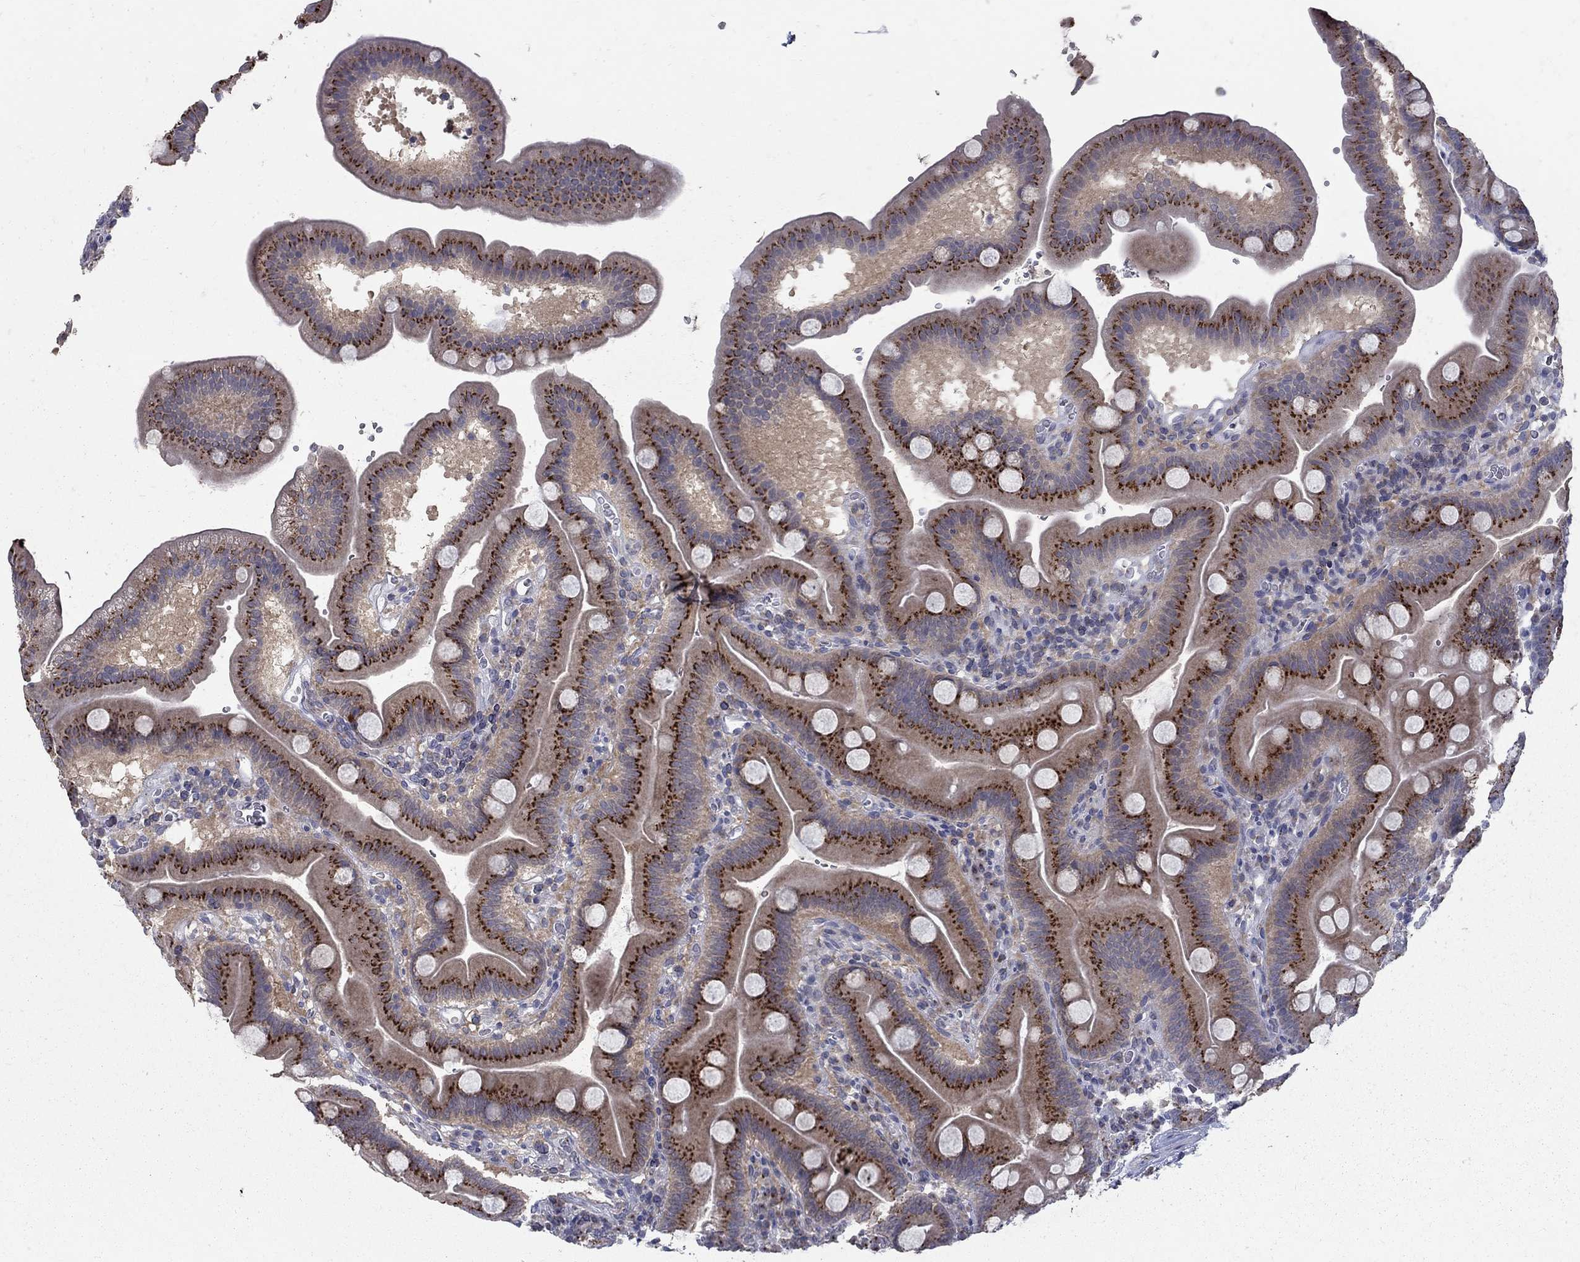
{"staining": {"intensity": "strong", "quantity": "25%-75%", "location": "cytoplasmic/membranous"}, "tissue": "duodenum", "cell_type": "Glandular cells", "image_type": "normal", "snomed": [{"axis": "morphology", "description": "Normal tissue, NOS"}, {"axis": "topography", "description": "Duodenum"}], "caption": "This micrograph shows immunohistochemistry staining of benign human duodenum, with high strong cytoplasmic/membranous staining in about 25%-75% of glandular cells.", "gene": "KIAA0319L", "patient": {"sex": "male", "age": 59}}